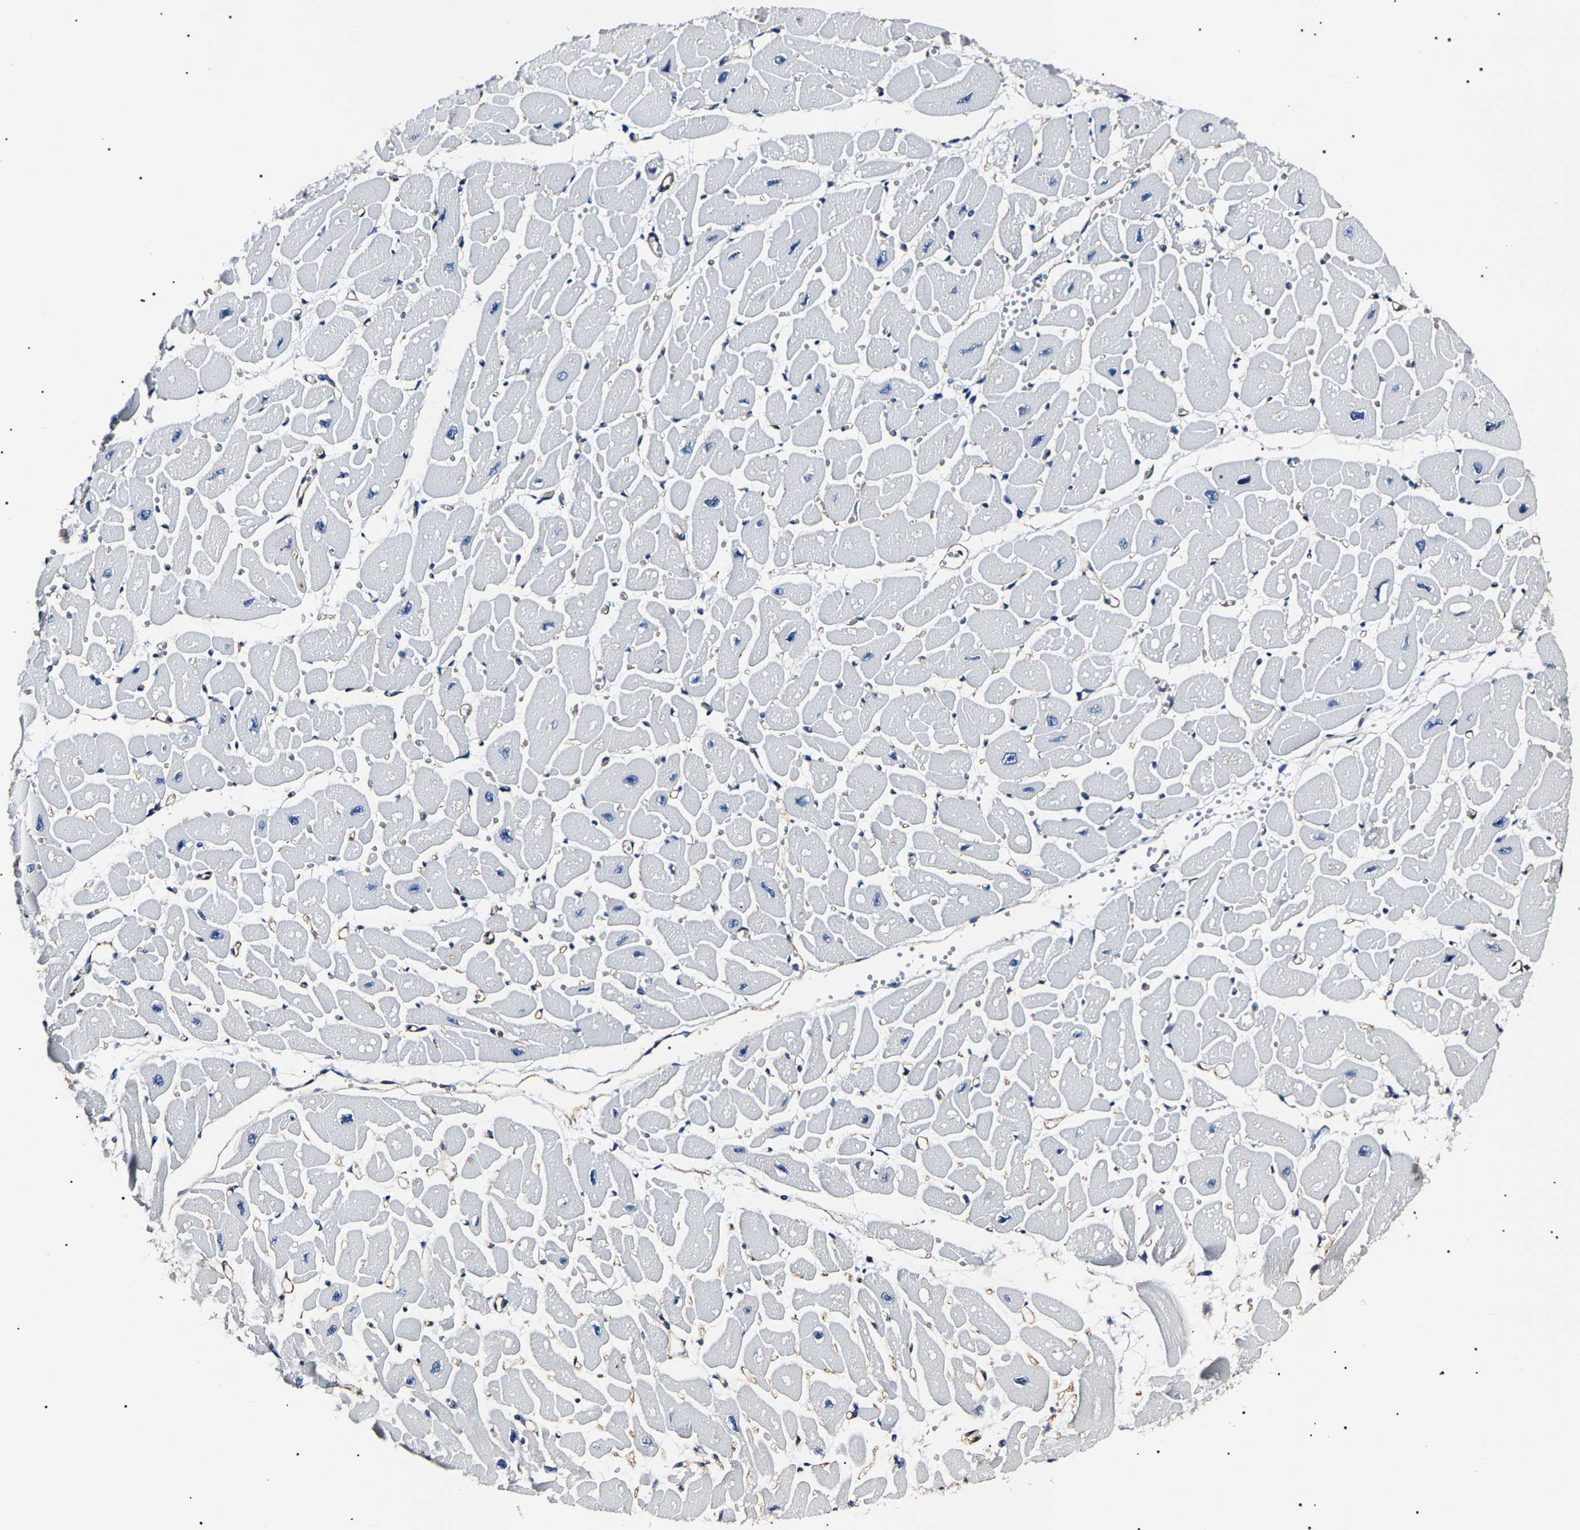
{"staining": {"intensity": "negative", "quantity": "none", "location": "none"}, "tissue": "heart muscle", "cell_type": "Cardiomyocytes", "image_type": "normal", "snomed": [{"axis": "morphology", "description": "Normal tissue, NOS"}, {"axis": "topography", "description": "Heart"}], "caption": "Immunohistochemistry of unremarkable heart muscle reveals no positivity in cardiomyocytes.", "gene": "KLHL42", "patient": {"sex": "female", "age": 54}}